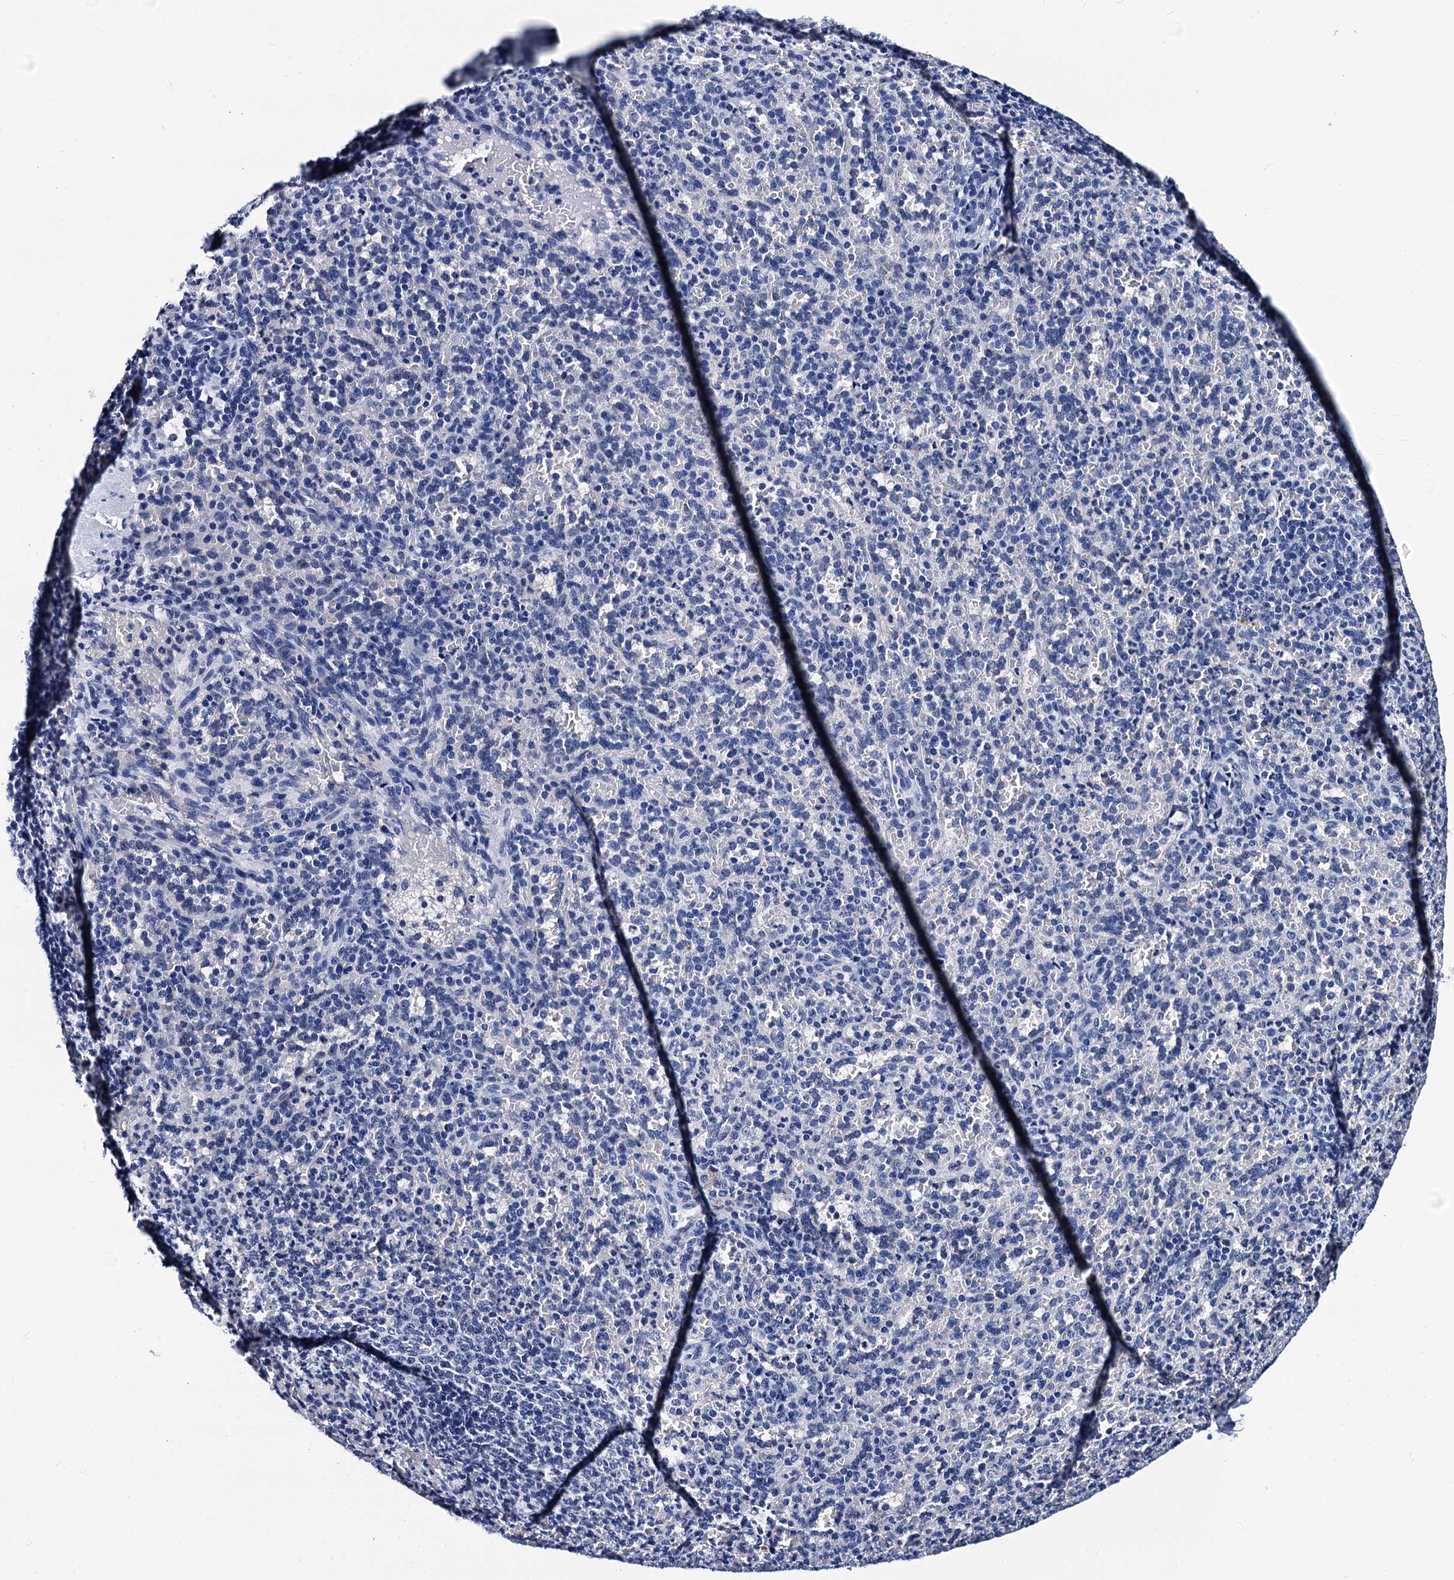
{"staining": {"intensity": "negative", "quantity": "none", "location": "none"}, "tissue": "spleen", "cell_type": "Cells in red pulp", "image_type": "normal", "snomed": [{"axis": "morphology", "description": "Normal tissue, NOS"}, {"axis": "topography", "description": "Spleen"}], "caption": "This histopathology image is of normal spleen stained with immunohistochemistry (IHC) to label a protein in brown with the nuclei are counter-stained blue. There is no positivity in cells in red pulp. Nuclei are stained in blue.", "gene": "LRRC30", "patient": {"sex": "female", "age": 21}}